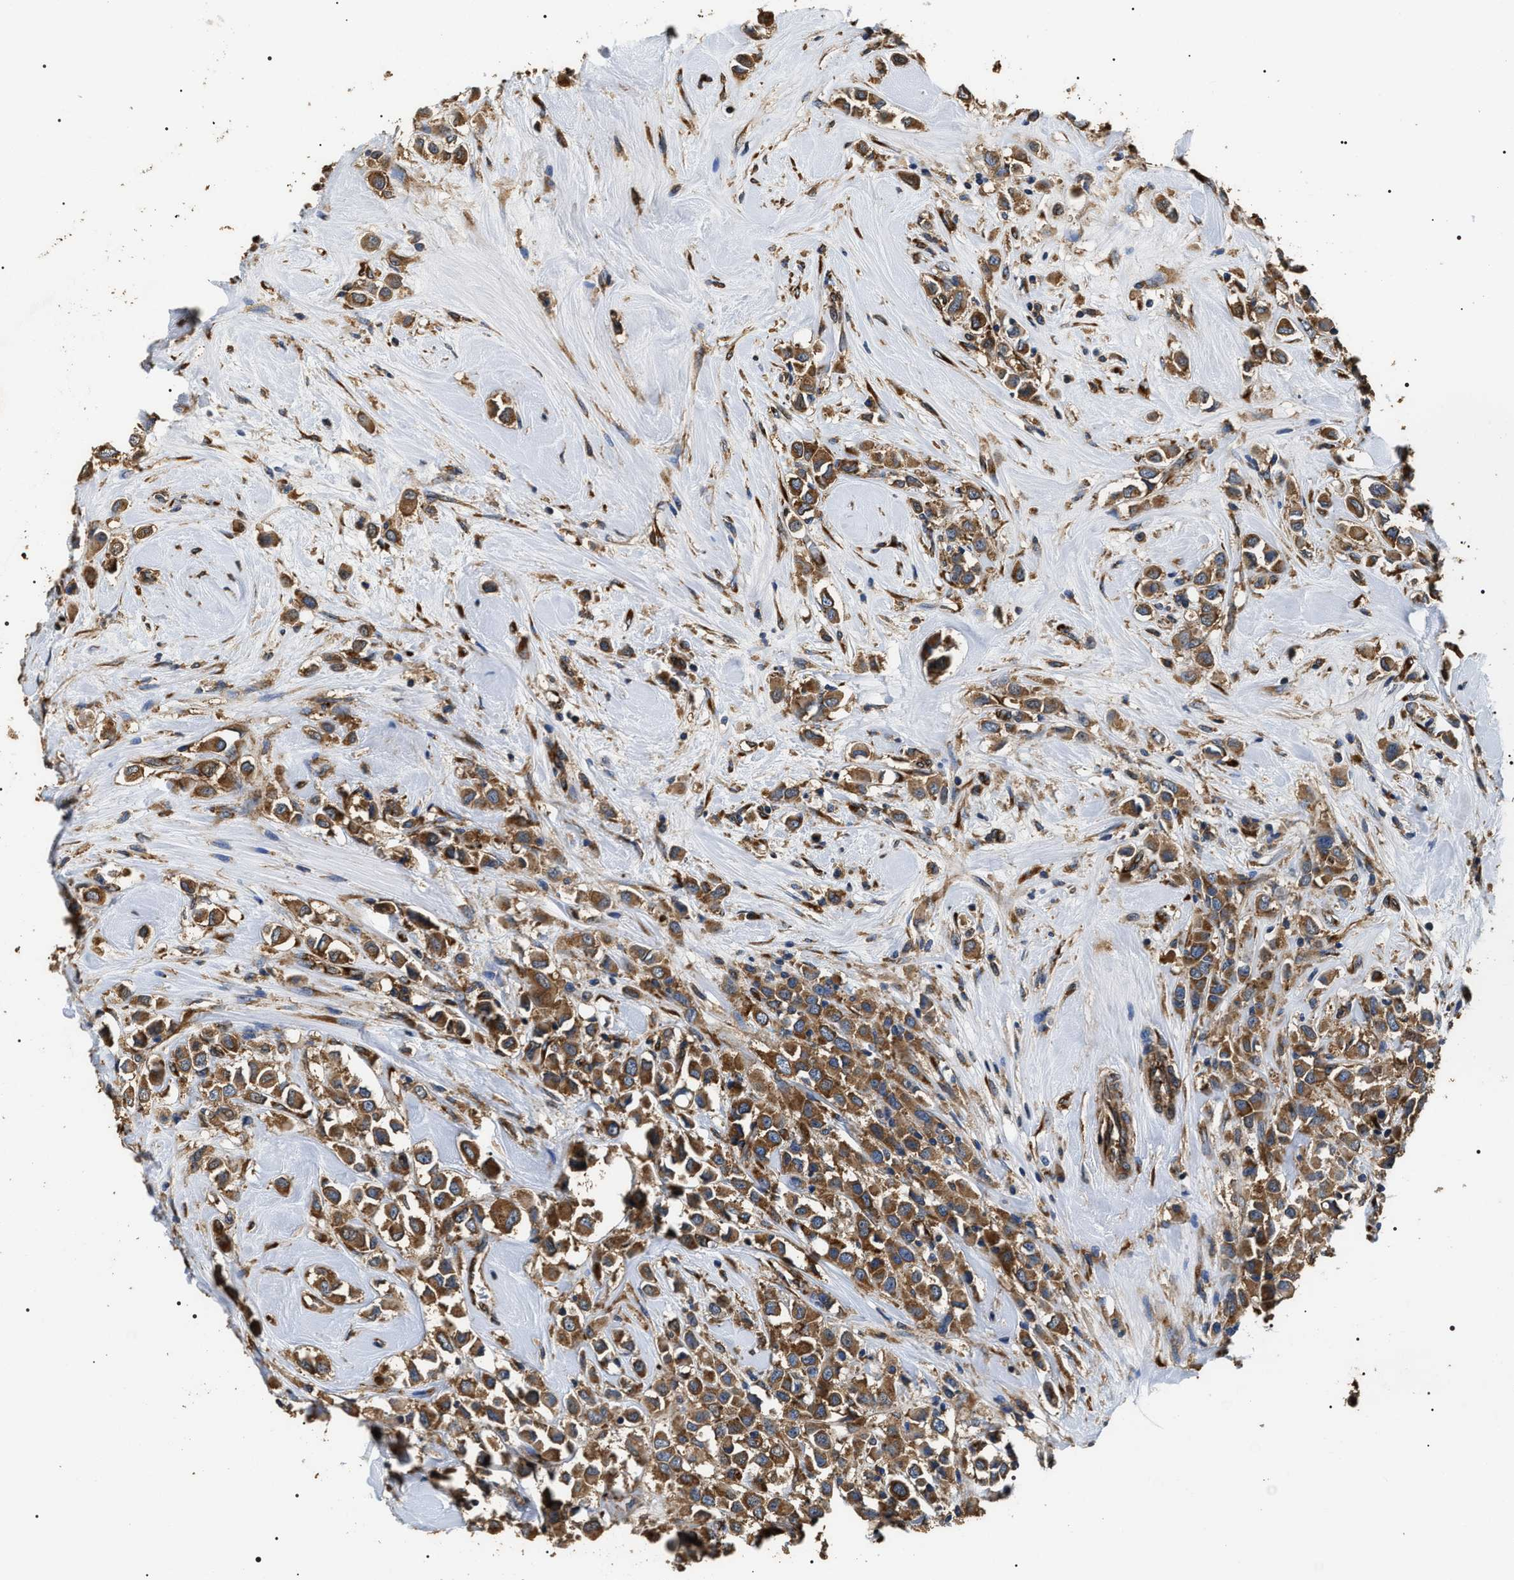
{"staining": {"intensity": "moderate", "quantity": ">75%", "location": "cytoplasmic/membranous"}, "tissue": "breast cancer", "cell_type": "Tumor cells", "image_type": "cancer", "snomed": [{"axis": "morphology", "description": "Duct carcinoma"}, {"axis": "topography", "description": "Breast"}], "caption": "Immunohistochemistry (IHC) photomicrograph of breast cancer stained for a protein (brown), which displays medium levels of moderate cytoplasmic/membranous positivity in approximately >75% of tumor cells.", "gene": "KTN1", "patient": {"sex": "female", "age": 61}}